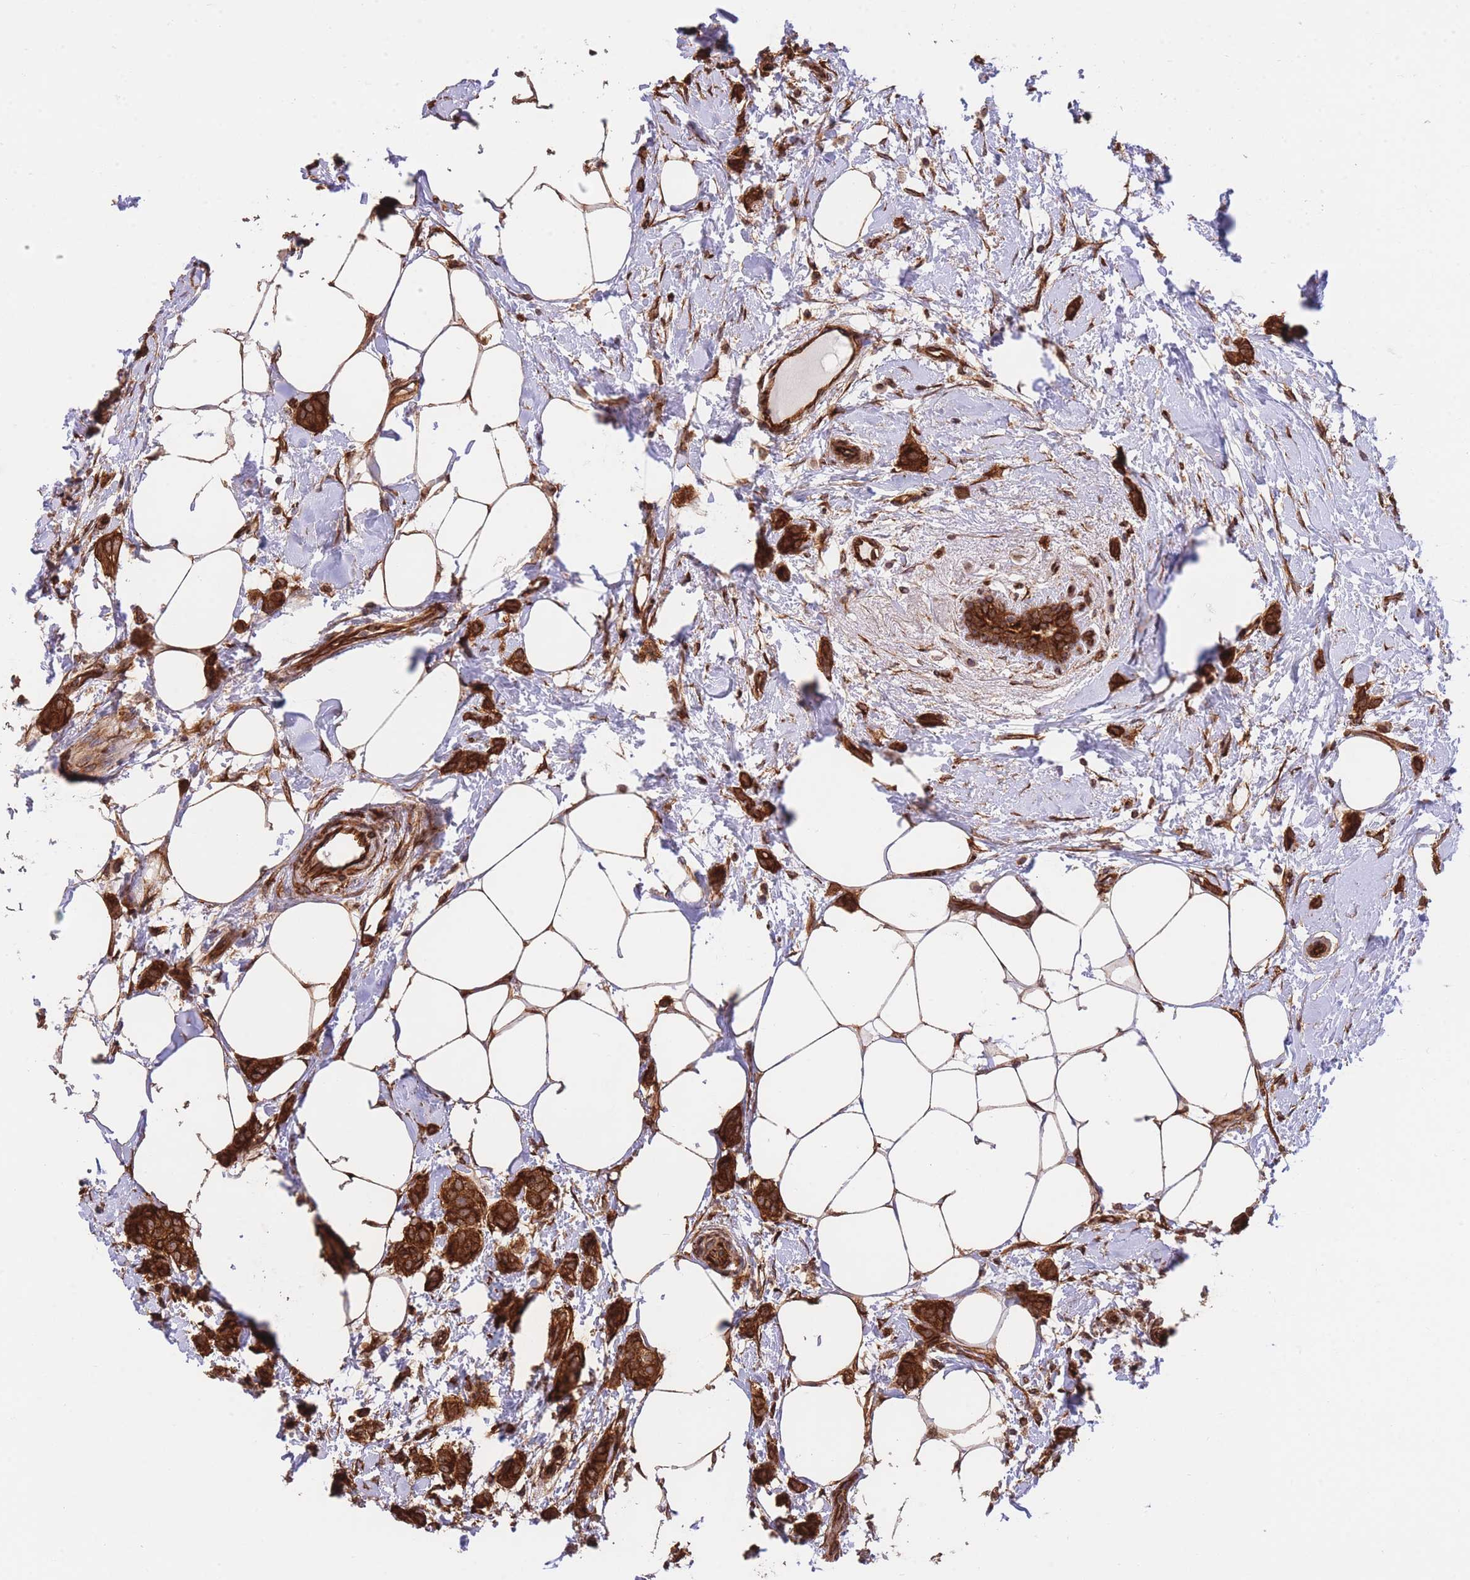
{"staining": {"intensity": "strong", "quantity": ">75%", "location": "cytoplasmic/membranous"}, "tissue": "breast cancer", "cell_type": "Tumor cells", "image_type": "cancer", "snomed": [{"axis": "morphology", "description": "Duct carcinoma"}, {"axis": "topography", "description": "Breast"}], "caption": "Human breast cancer stained with a protein marker reveals strong staining in tumor cells.", "gene": "EXOSC8", "patient": {"sex": "female", "age": 72}}